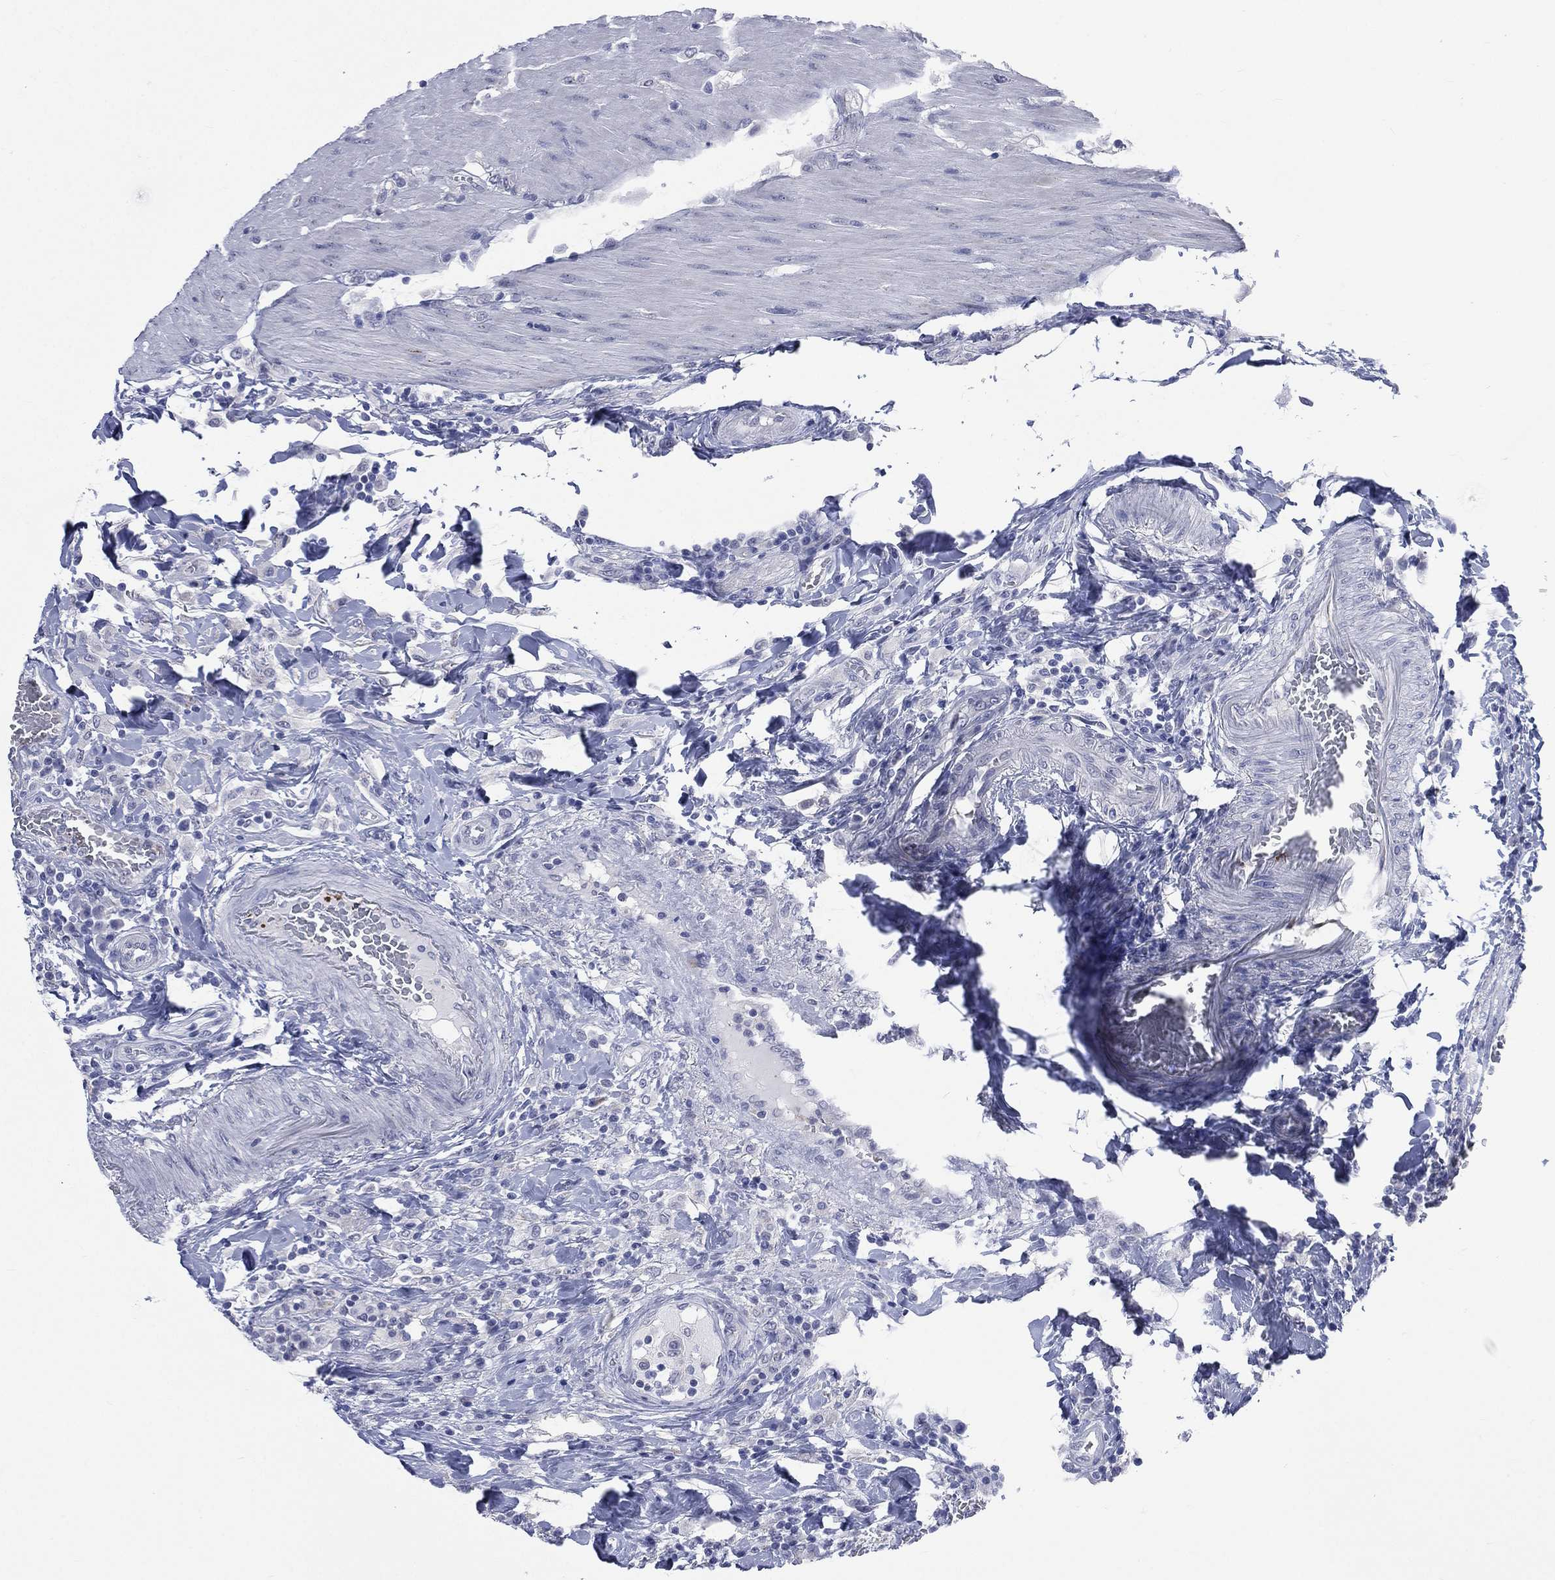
{"staining": {"intensity": "weak", "quantity": "<25%", "location": "cytoplasmic/membranous"}, "tissue": "colorectal cancer", "cell_type": "Tumor cells", "image_type": "cancer", "snomed": [{"axis": "morphology", "description": "Adenocarcinoma, NOS"}, {"axis": "topography", "description": "Colon"}], "caption": "Immunohistochemical staining of adenocarcinoma (colorectal) shows no significant expression in tumor cells.", "gene": "AKAP3", "patient": {"sex": "female", "age": 48}}